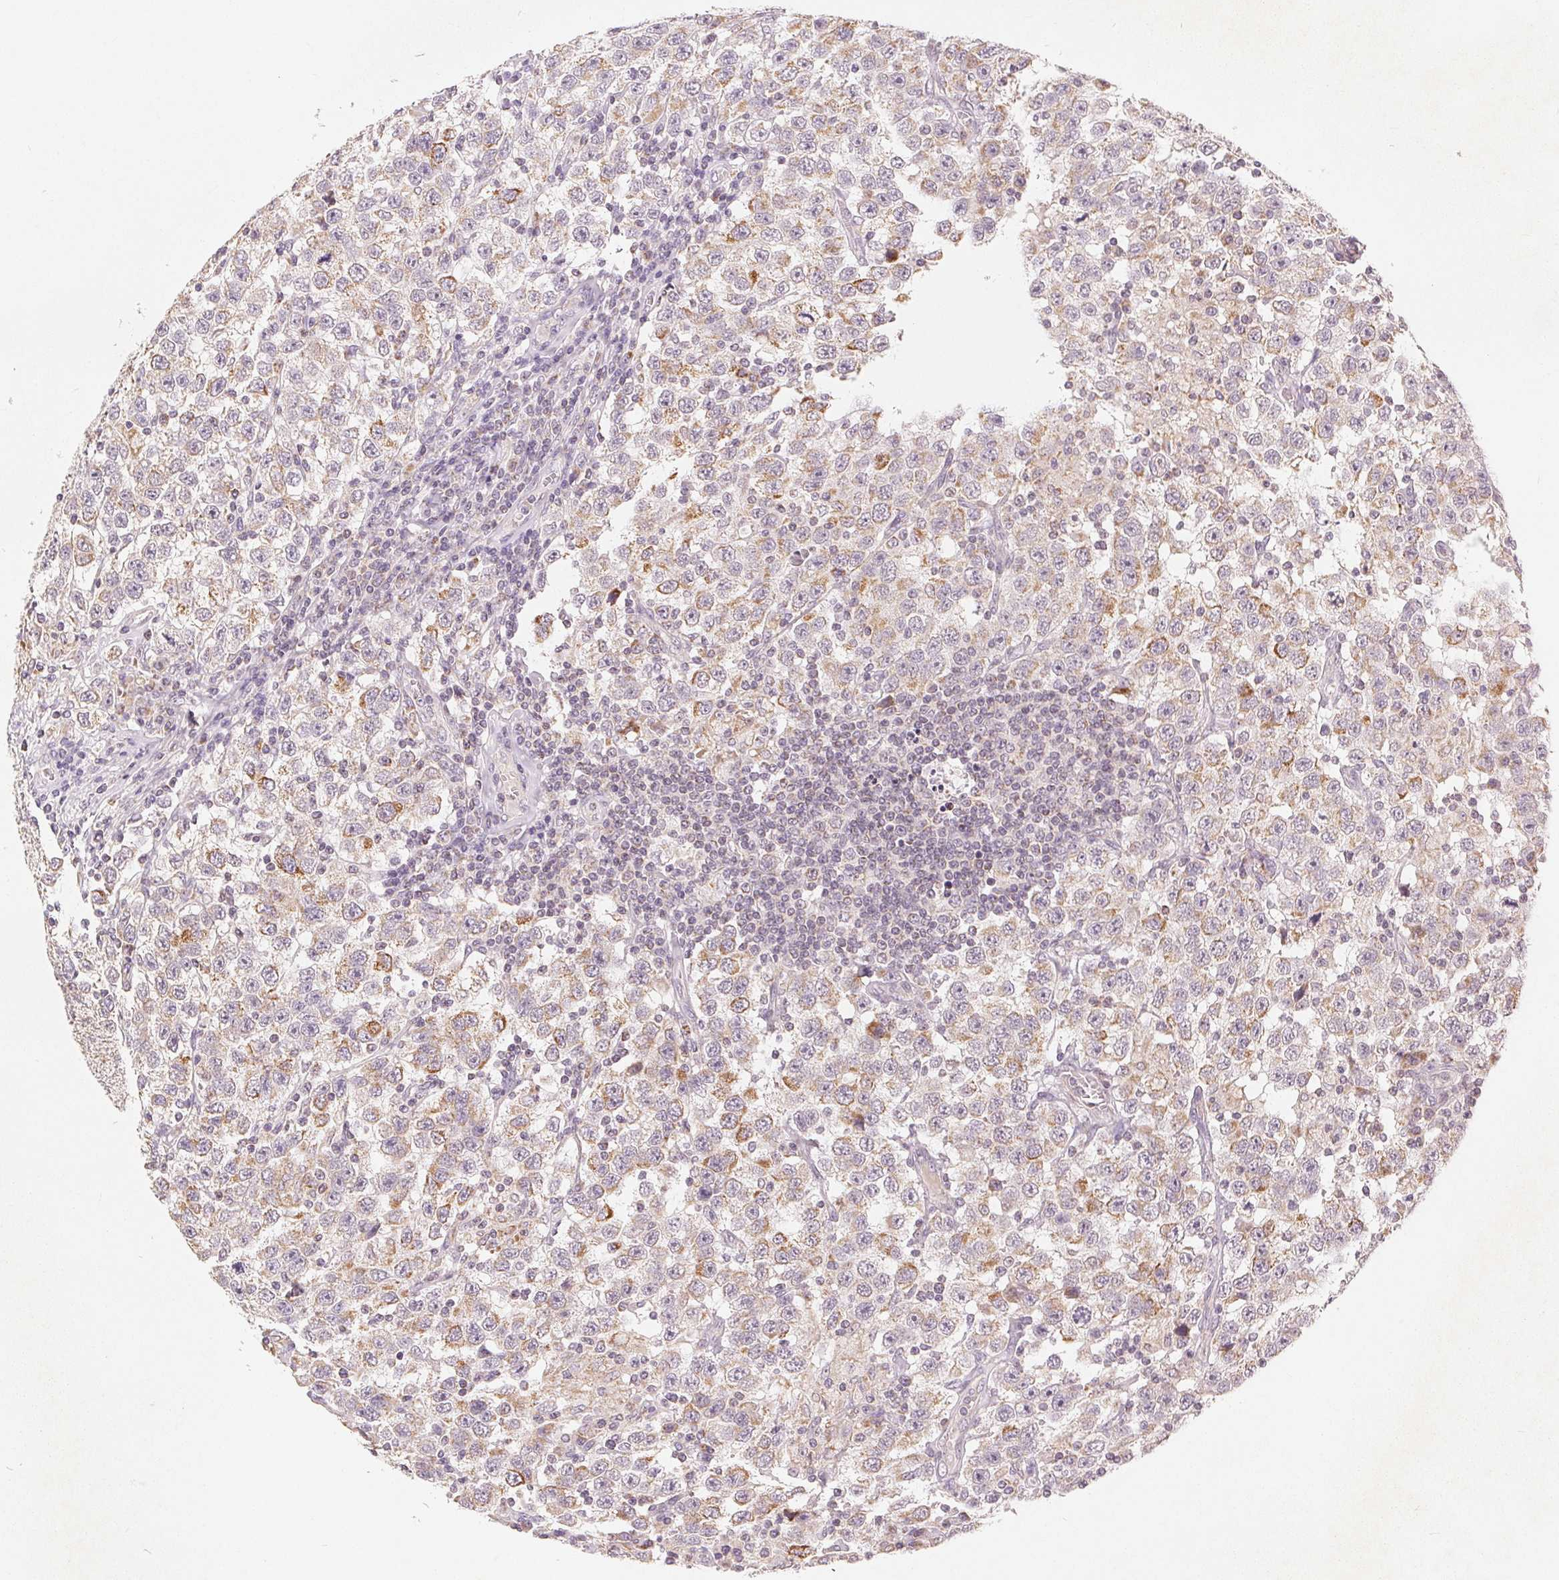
{"staining": {"intensity": "moderate", "quantity": "25%-75%", "location": "cytoplasmic/membranous"}, "tissue": "testis cancer", "cell_type": "Tumor cells", "image_type": "cancer", "snomed": [{"axis": "morphology", "description": "Seminoma, NOS"}, {"axis": "topography", "description": "Testis"}], "caption": "Immunohistochemistry staining of testis seminoma, which demonstrates medium levels of moderate cytoplasmic/membranous positivity in approximately 25%-75% of tumor cells indicating moderate cytoplasmic/membranous protein staining. The staining was performed using DAB (brown) for protein detection and nuclei were counterstained in hematoxylin (blue).", "gene": "GHITM", "patient": {"sex": "male", "age": 41}}